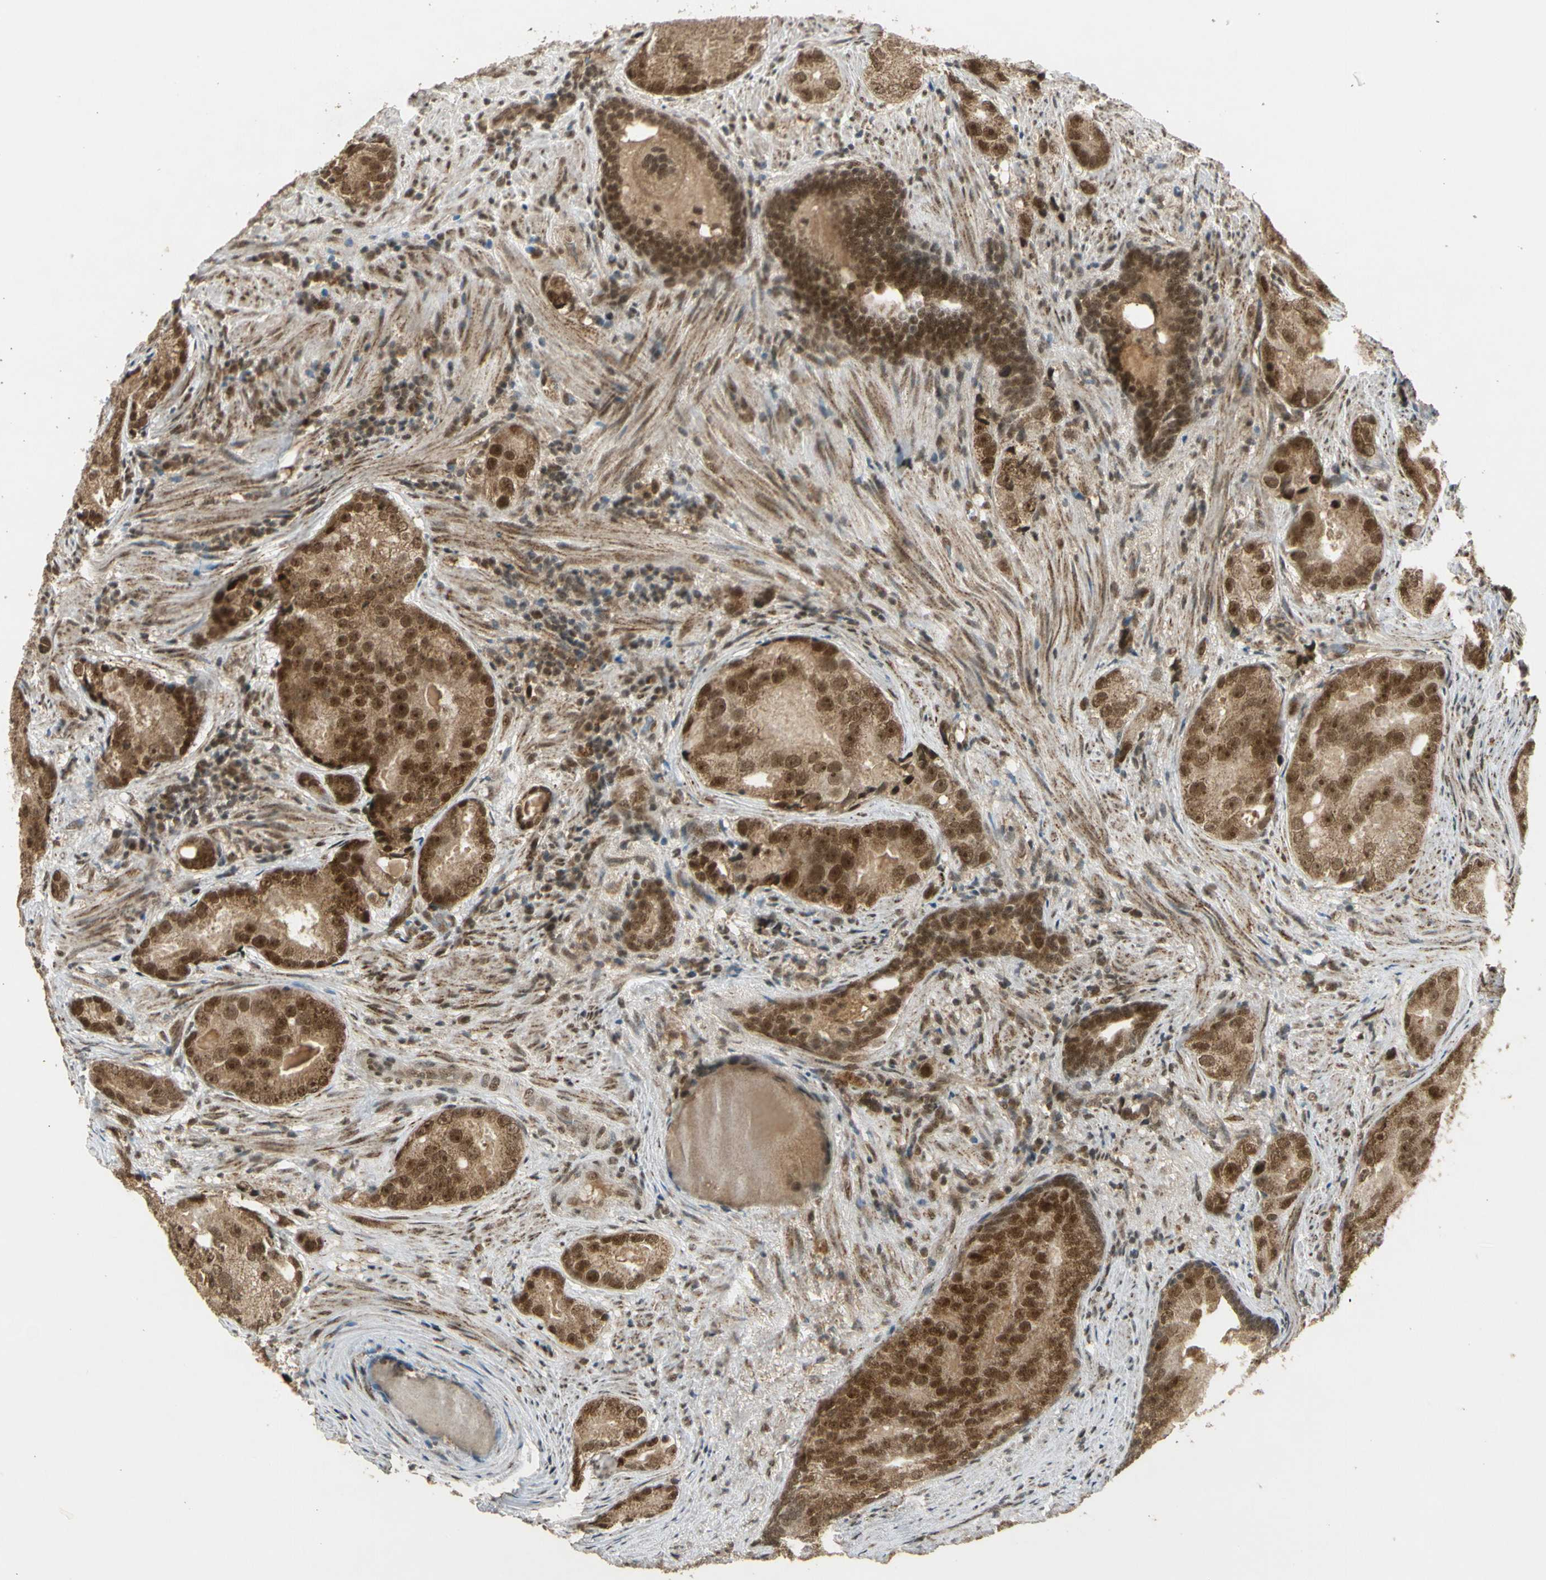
{"staining": {"intensity": "strong", "quantity": ">75%", "location": "cytoplasmic/membranous,nuclear"}, "tissue": "prostate cancer", "cell_type": "Tumor cells", "image_type": "cancer", "snomed": [{"axis": "morphology", "description": "Adenocarcinoma, High grade"}, {"axis": "topography", "description": "Prostate"}], "caption": "Human prostate cancer (high-grade adenocarcinoma) stained with a brown dye exhibits strong cytoplasmic/membranous and nuclear positive expression in approximately >75% of tumor cells.", "gene": "ZNF135", "patient": {"sex": "male", "age": 66}}